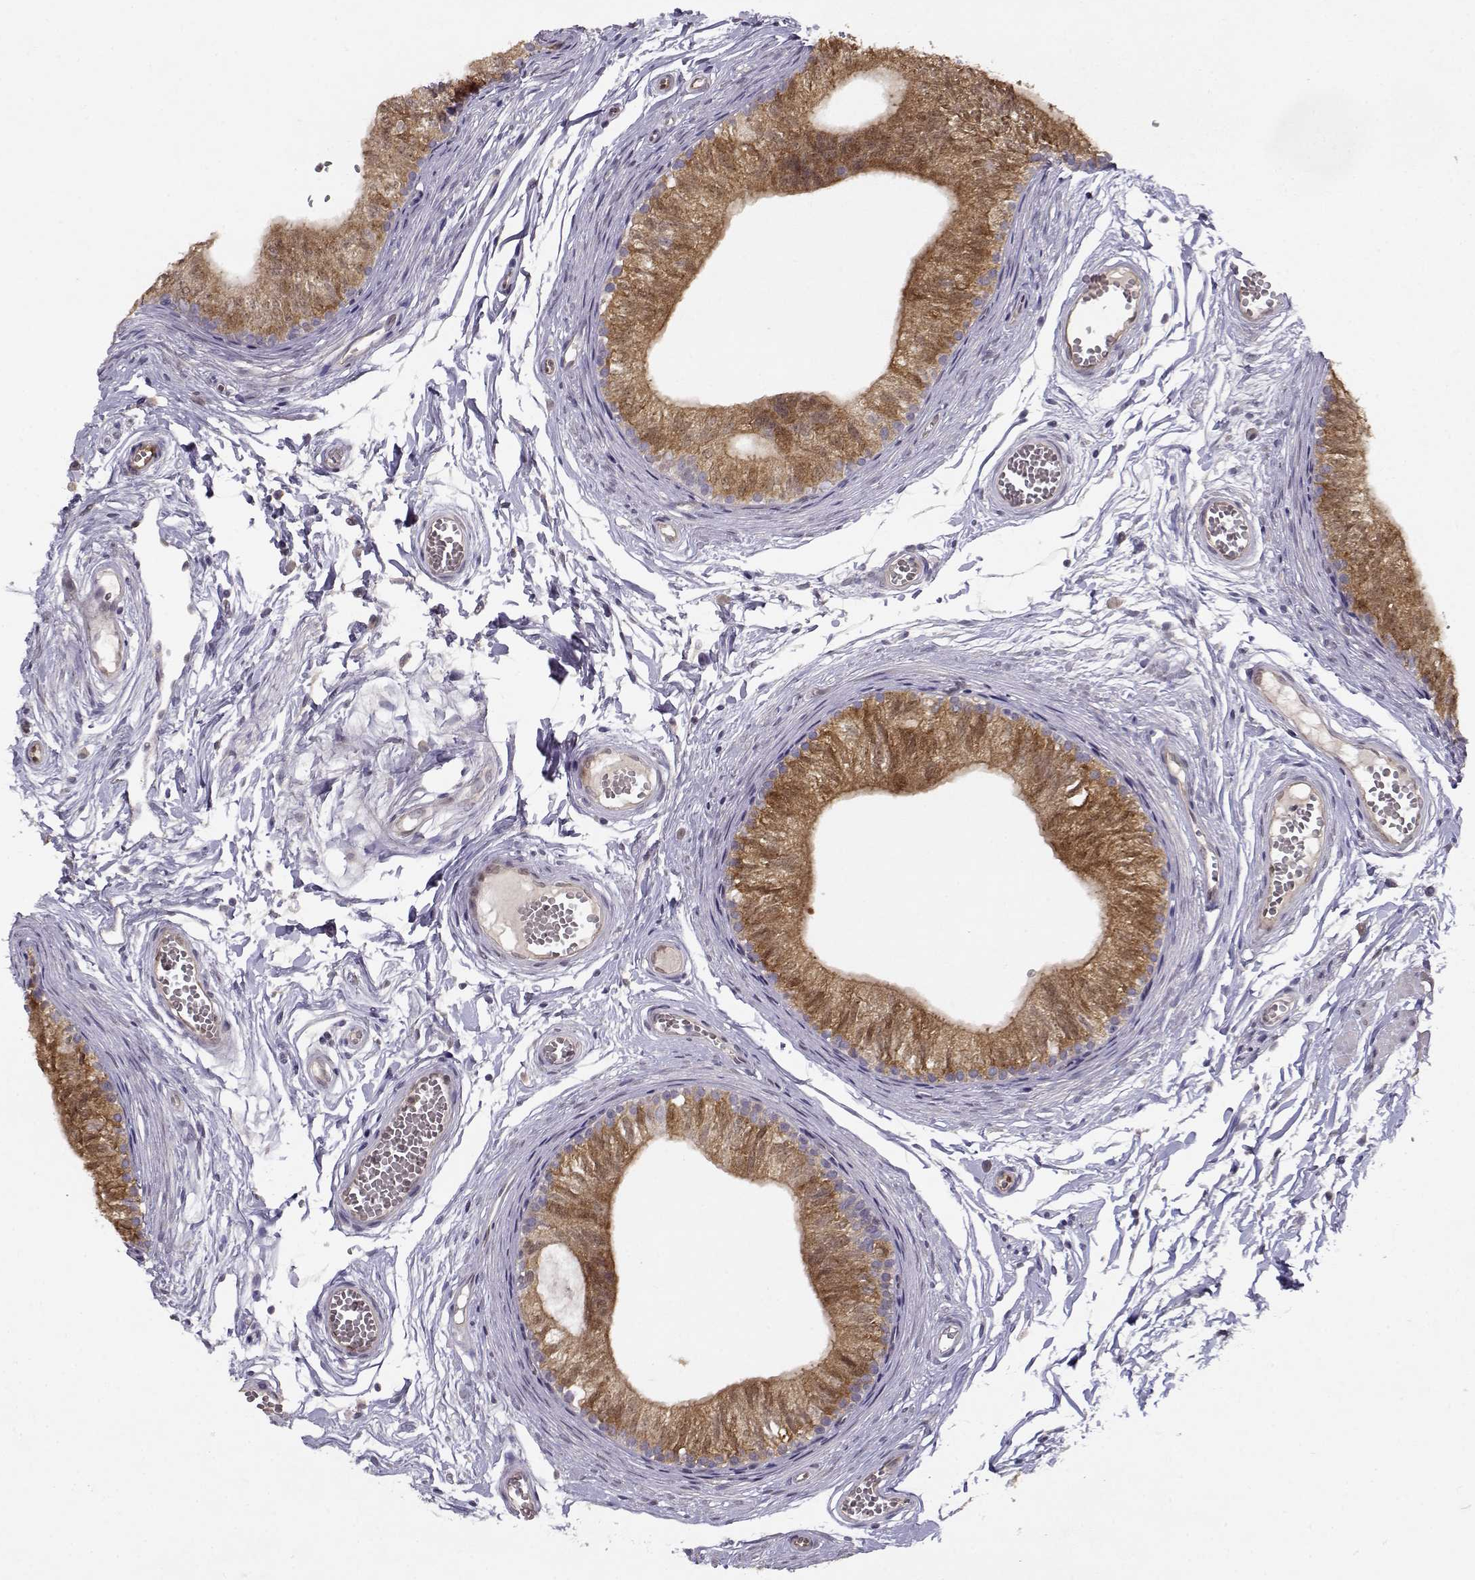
{"staining": {"intensity": "strong", "quantity": ">75%", "location": "cytoplasmic/membranous"}, "tissue": "epididymis", "cell_type": "Glandular cells", "image_type": "normal", "snomed": [{"axis": "morphology", "description": "Normal tissue, NOS"}, {"axis": "topography", "description": "Epididymis"}], "caption": "Epididymis stained for a protein shows strong cytoplasmic/membranous positivity in glandular cells. Nuclei are stained in blue.", "gene": "BMX", "patient": {"sex": "male", "age": 22}}